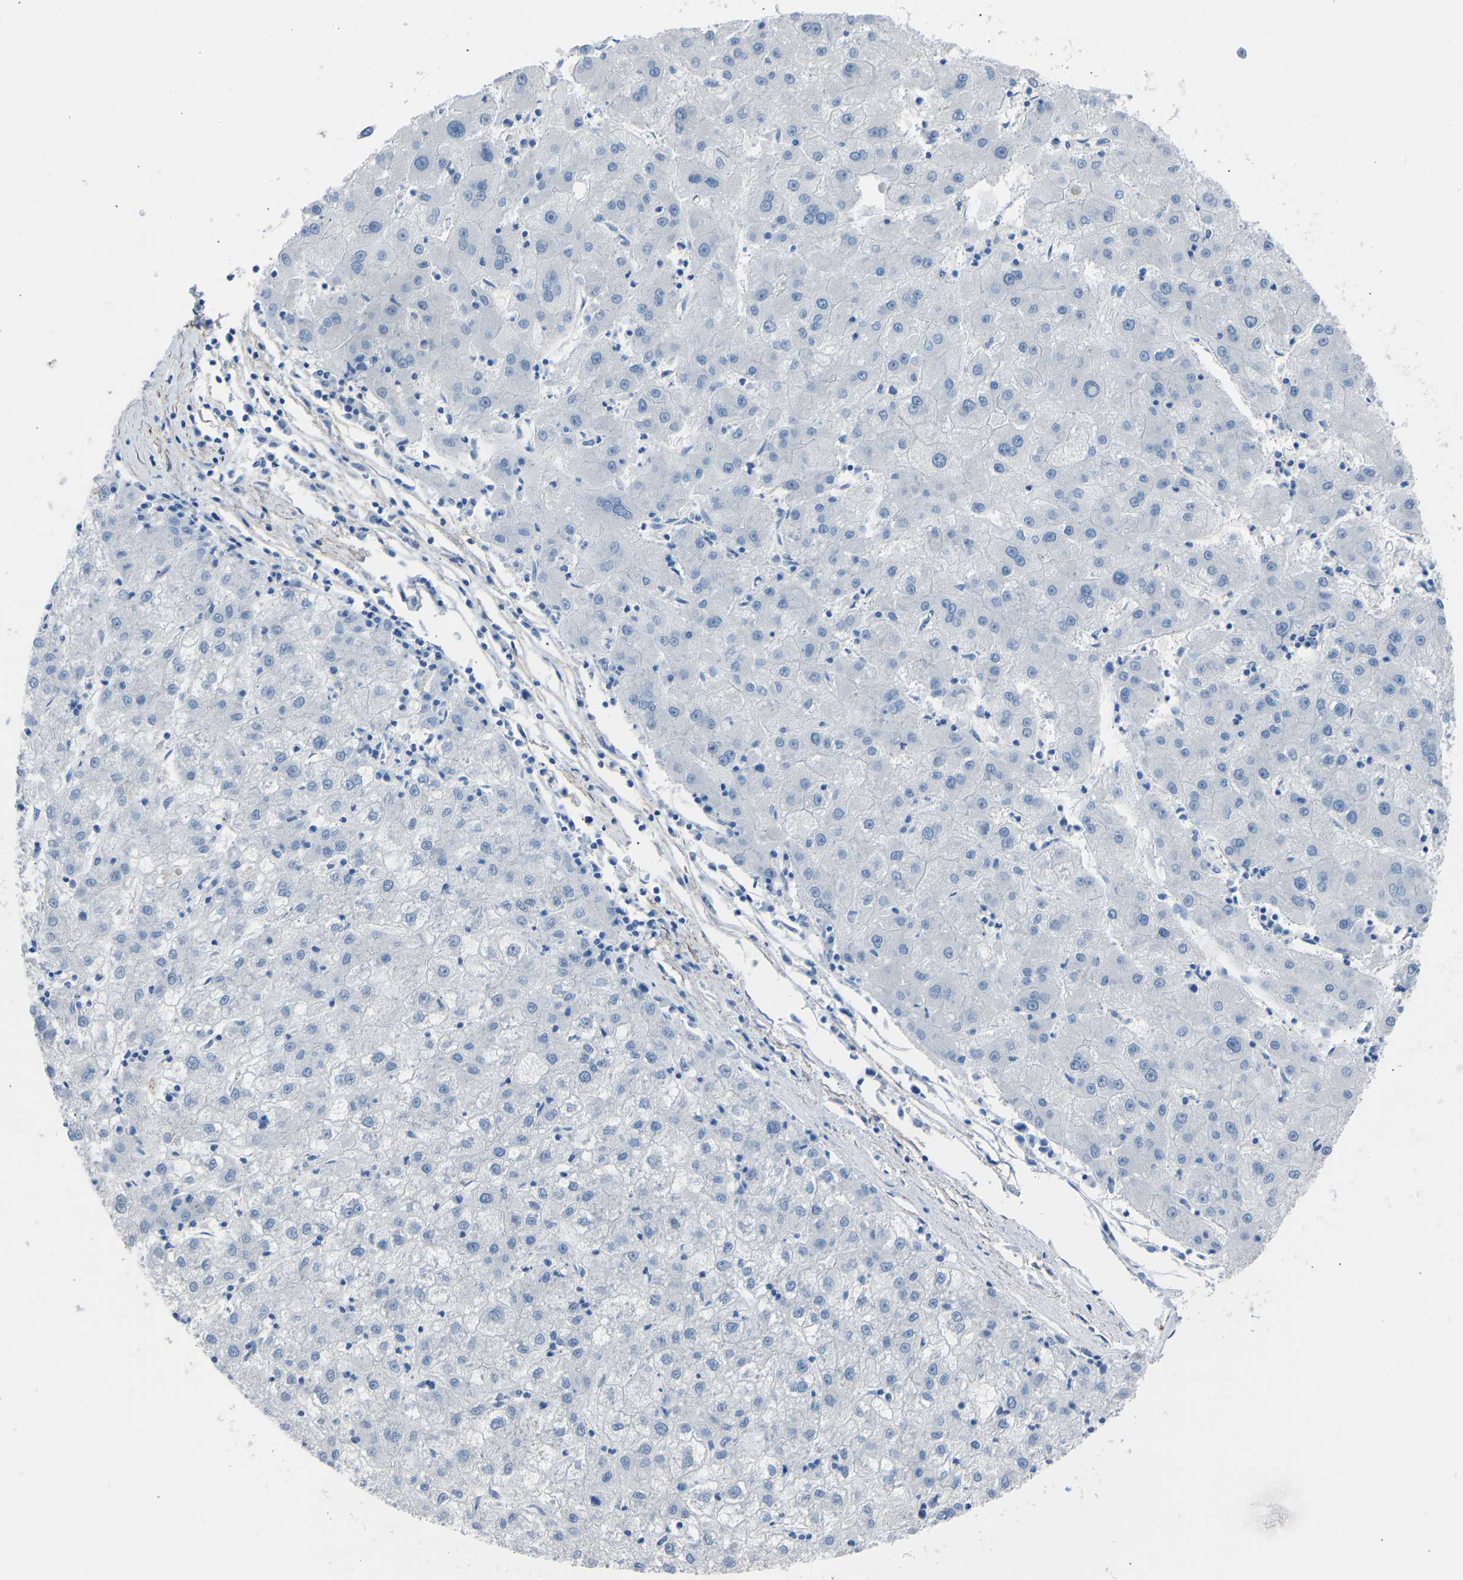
{"staining": {"intensity": "negative", "quantity": "none", "location": "none"}, "tissue": "liver cancer", "cell_type": "Tumor cells", "image_type": "cancer", "snomed": [{"axis": "morphology", "description": "Carcinoma, Hepatocellular, NOS"}, {"axis": "topography", "description": "Liver"}], "caption": "IHC of liver cancer (hepatocellular carcinoma) displays no staining in tumor cells. (Stains: DAB IHC with hematoxylin counter stain, Microscopy: brightfield microscopy at high magnification).", "gene": "MYH10", "patient": {"sex": "male", "age": 72}}